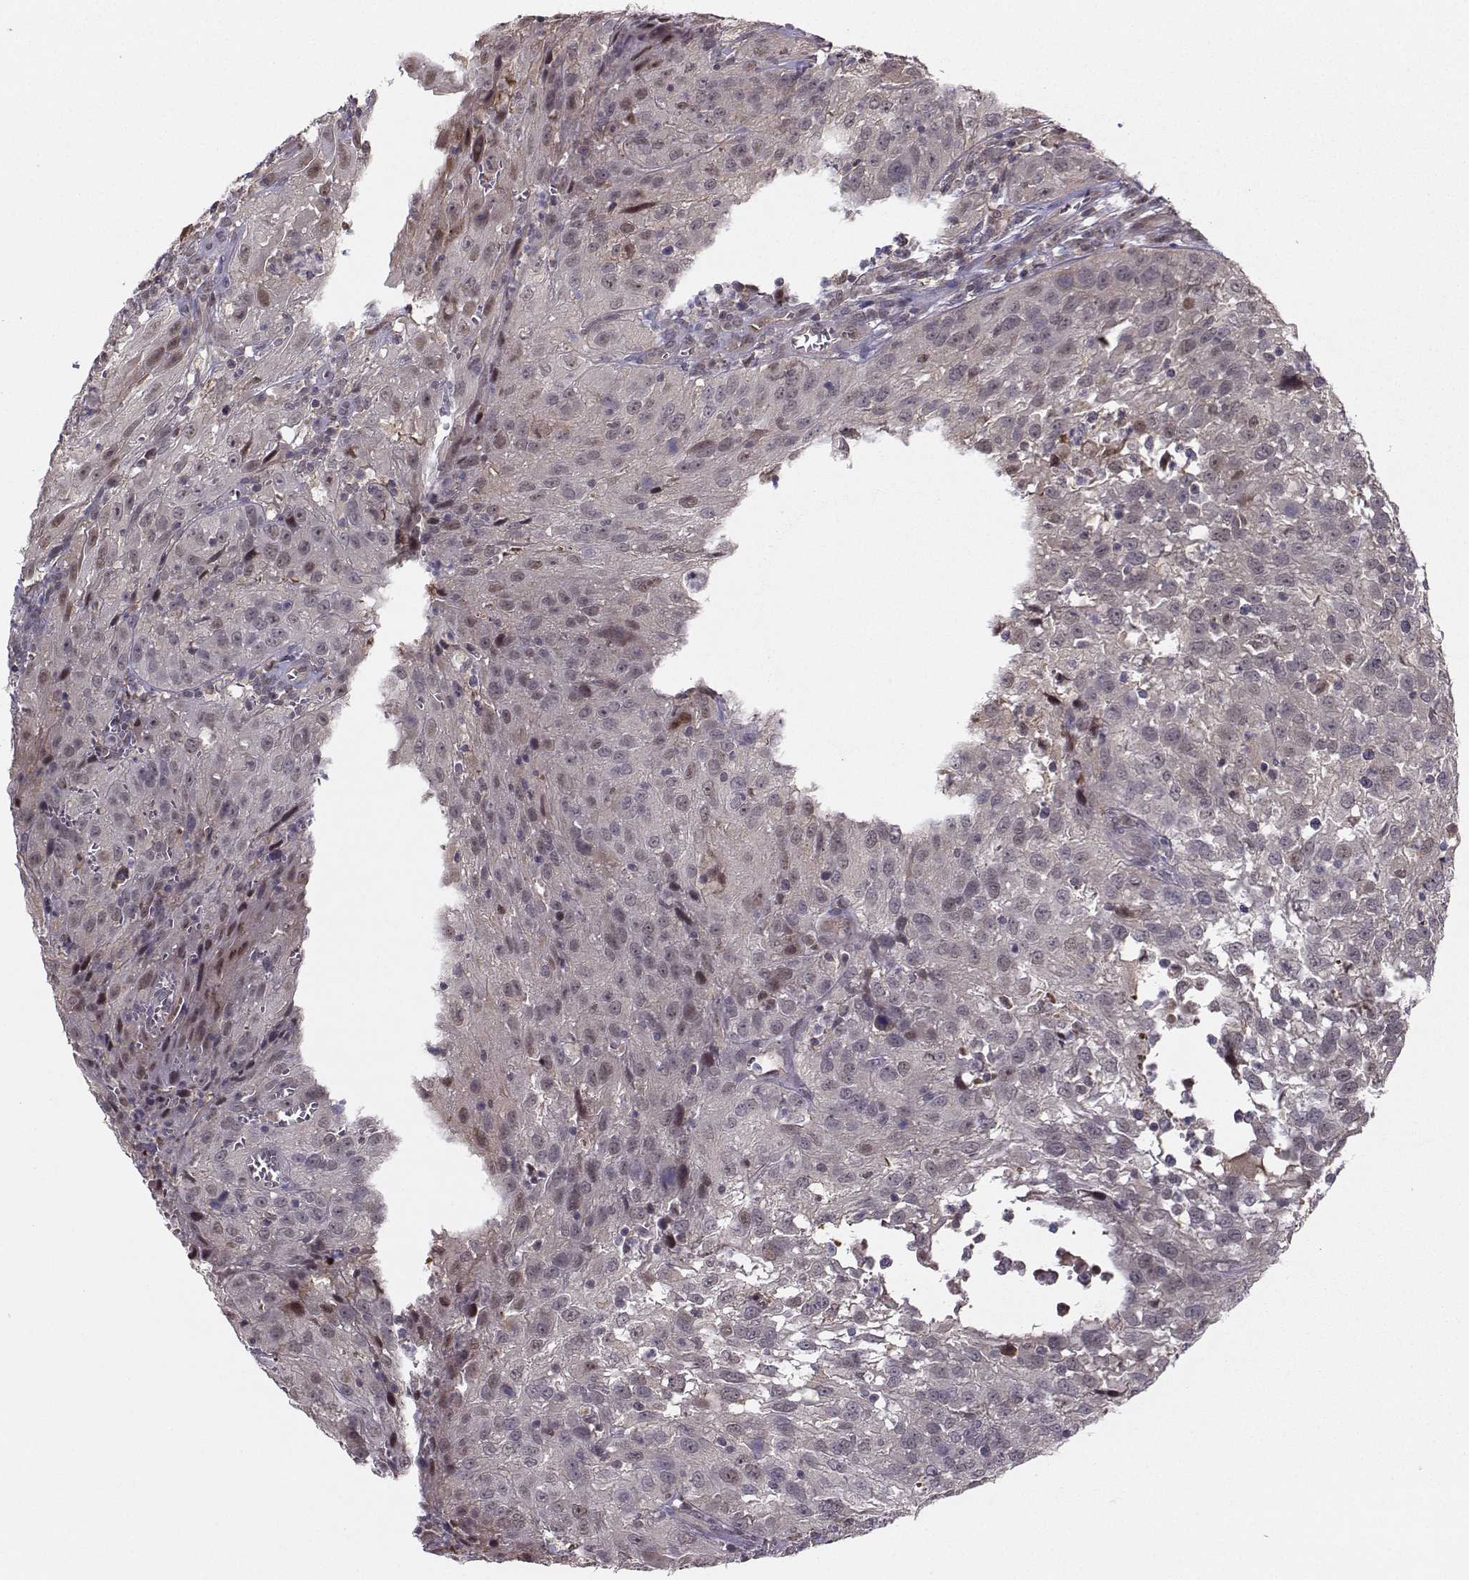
{"staining": {"intensity": "weak", "quantity": "25%-75%", "location": "nuclear"}, "tissue": "cervical cancer", "cell_type": "Tumor cells", "image_type": "cancer", "snomed": [{"axis": "morphology", "description": "Squamous cell carcinoma, NOS"}, {"axis": "topography", "description": "Cervix"}], "caption": "This histopathology image displays cervical cancer stained with immunohistochemistry to label a protein in brown. The nuclear of tumor cells show weak positivity for the protein. Nuclei are counter-stained blue.", "gene": "PKP2", "patient": {"sex": "female", "age": 32}}